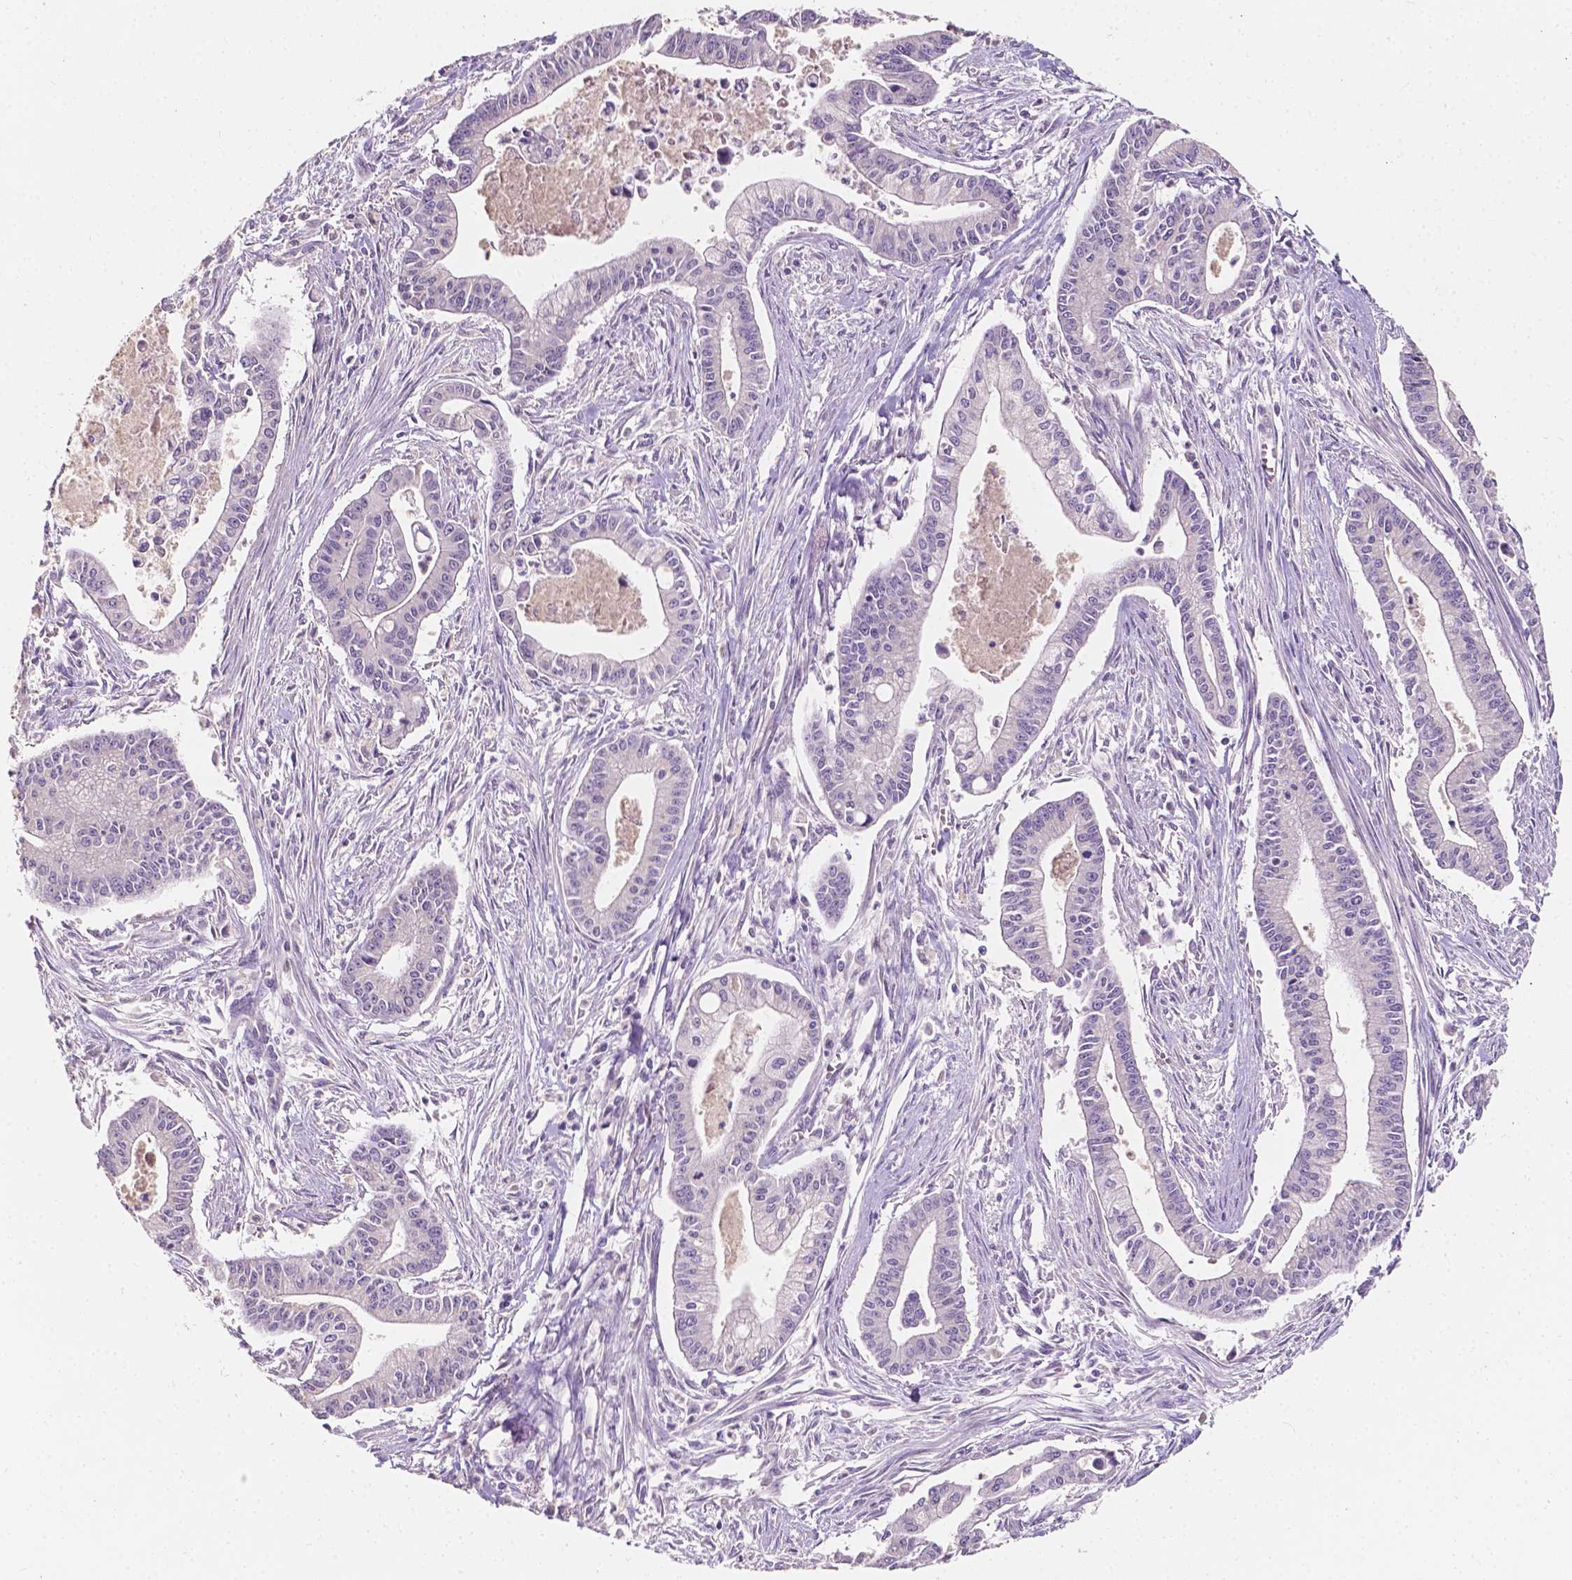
{"staining": {"intensity": "negative", "quantity": "none", "location": "none"}, "tissue": "pancreatic cancer", "cell_type": "Tumor cells", "image_type": "cancer", "snomed": [{"axis": "morphology", "description": "Adenocarcinoma, NOS"}, {"axis": "topography", "description": "Pancreas"}], "caption": "Tumor cells show no significant protein positivity in pancreatic cancer (adenocarcinoma).", "gene": "TAL1", "patient": {"sex": "female", "age": 65}}